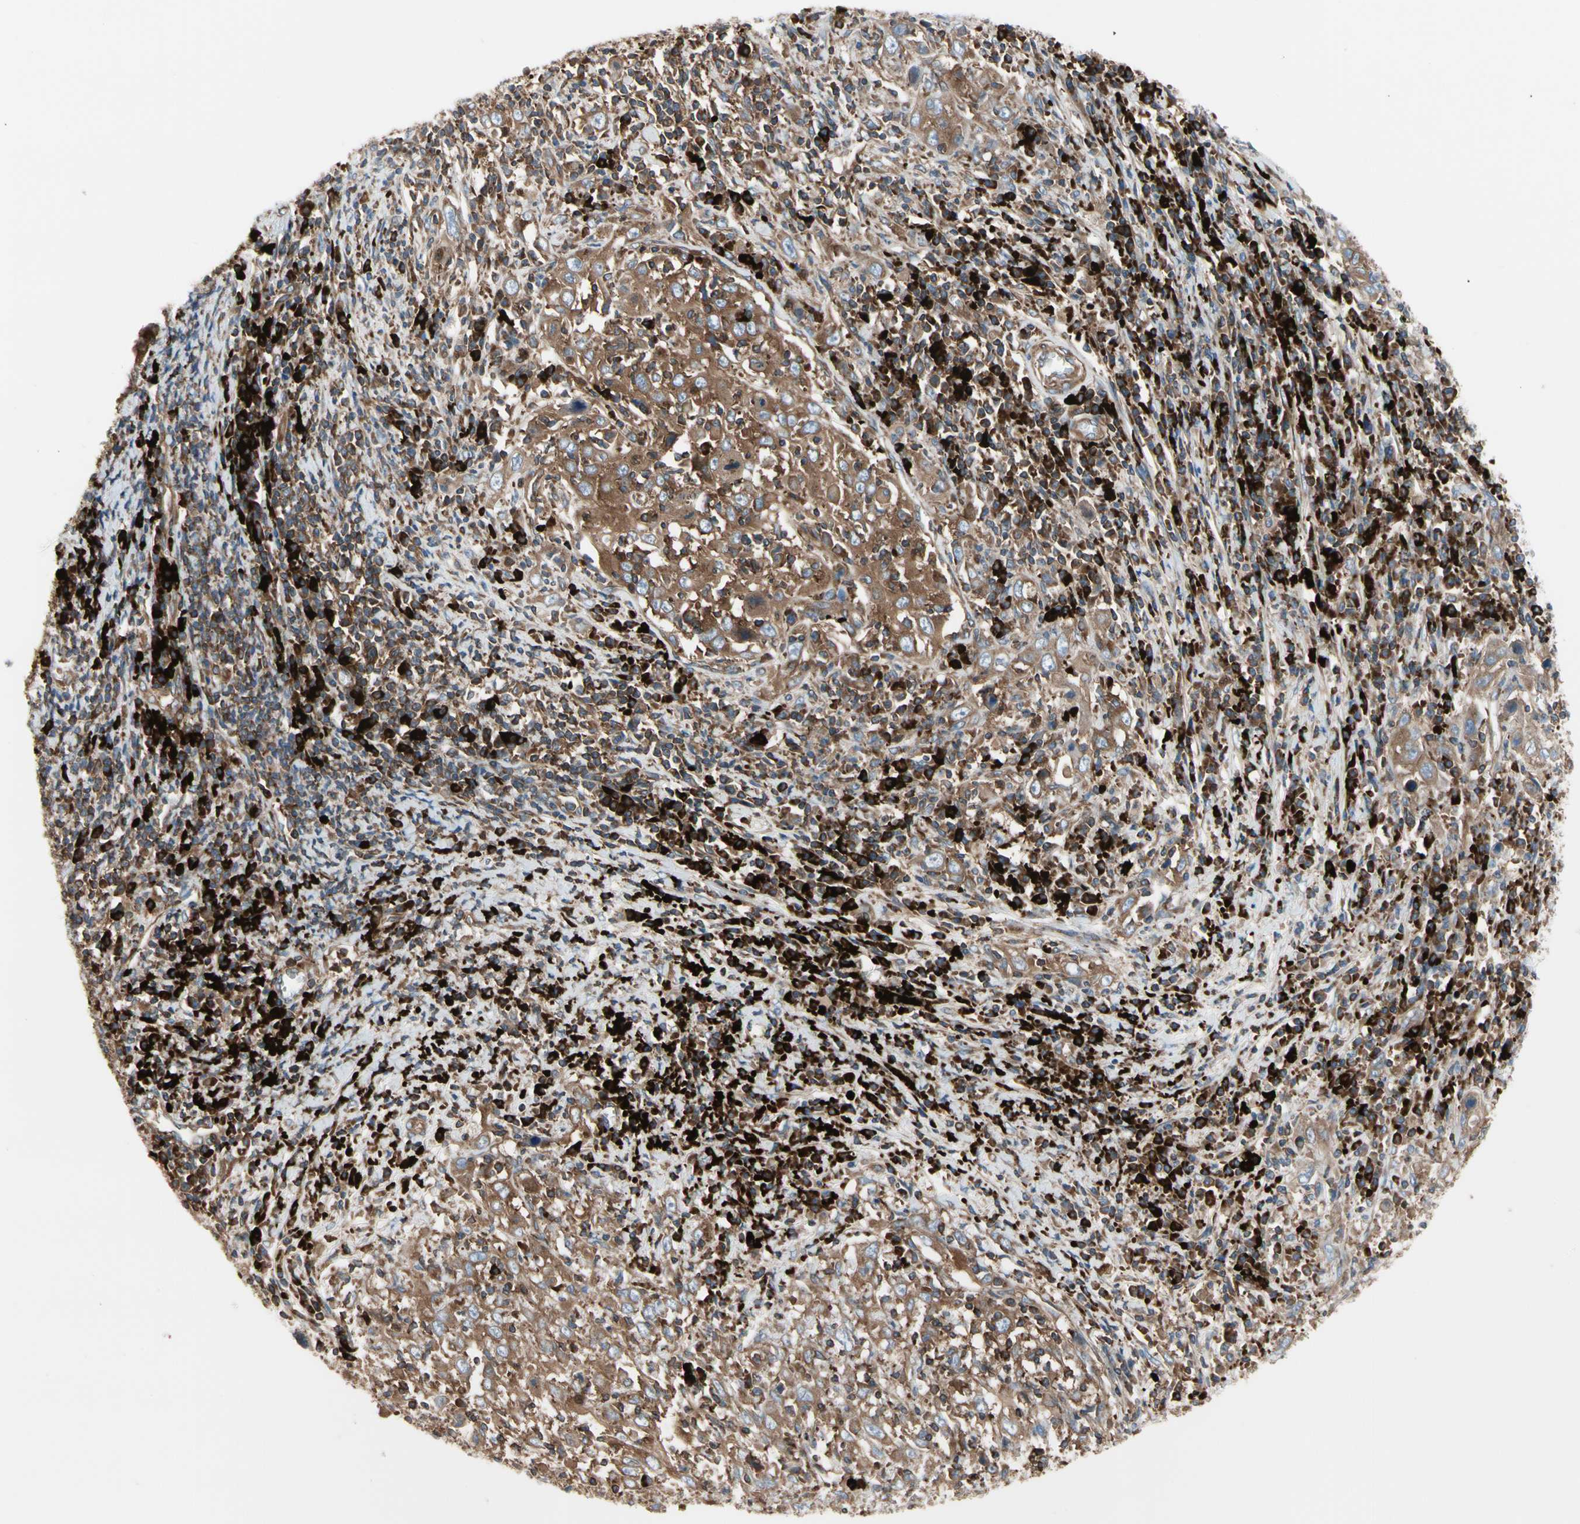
{"staining": {"intensity": "moderate", "quantity": ">75%", "location": "cytoplasmic/membranous"}, "tissue": "cervical cancer", "cell_type": "Tumor cells", "image_type": "cancer", "snomed": [{"axis": "morphology", "description": "Squamous cell carcinoma, NOS"}, {"axis": "topography", "description": "Cervix"}], "caption": "Protein expression analysis of cervical squamous cell carcinoma exhibits moderate cytoplasmic/membranous positivity in about >75% of tumor cells.", "gene": "ROCK1", "patient": {"sex": "female", "age": 46}}